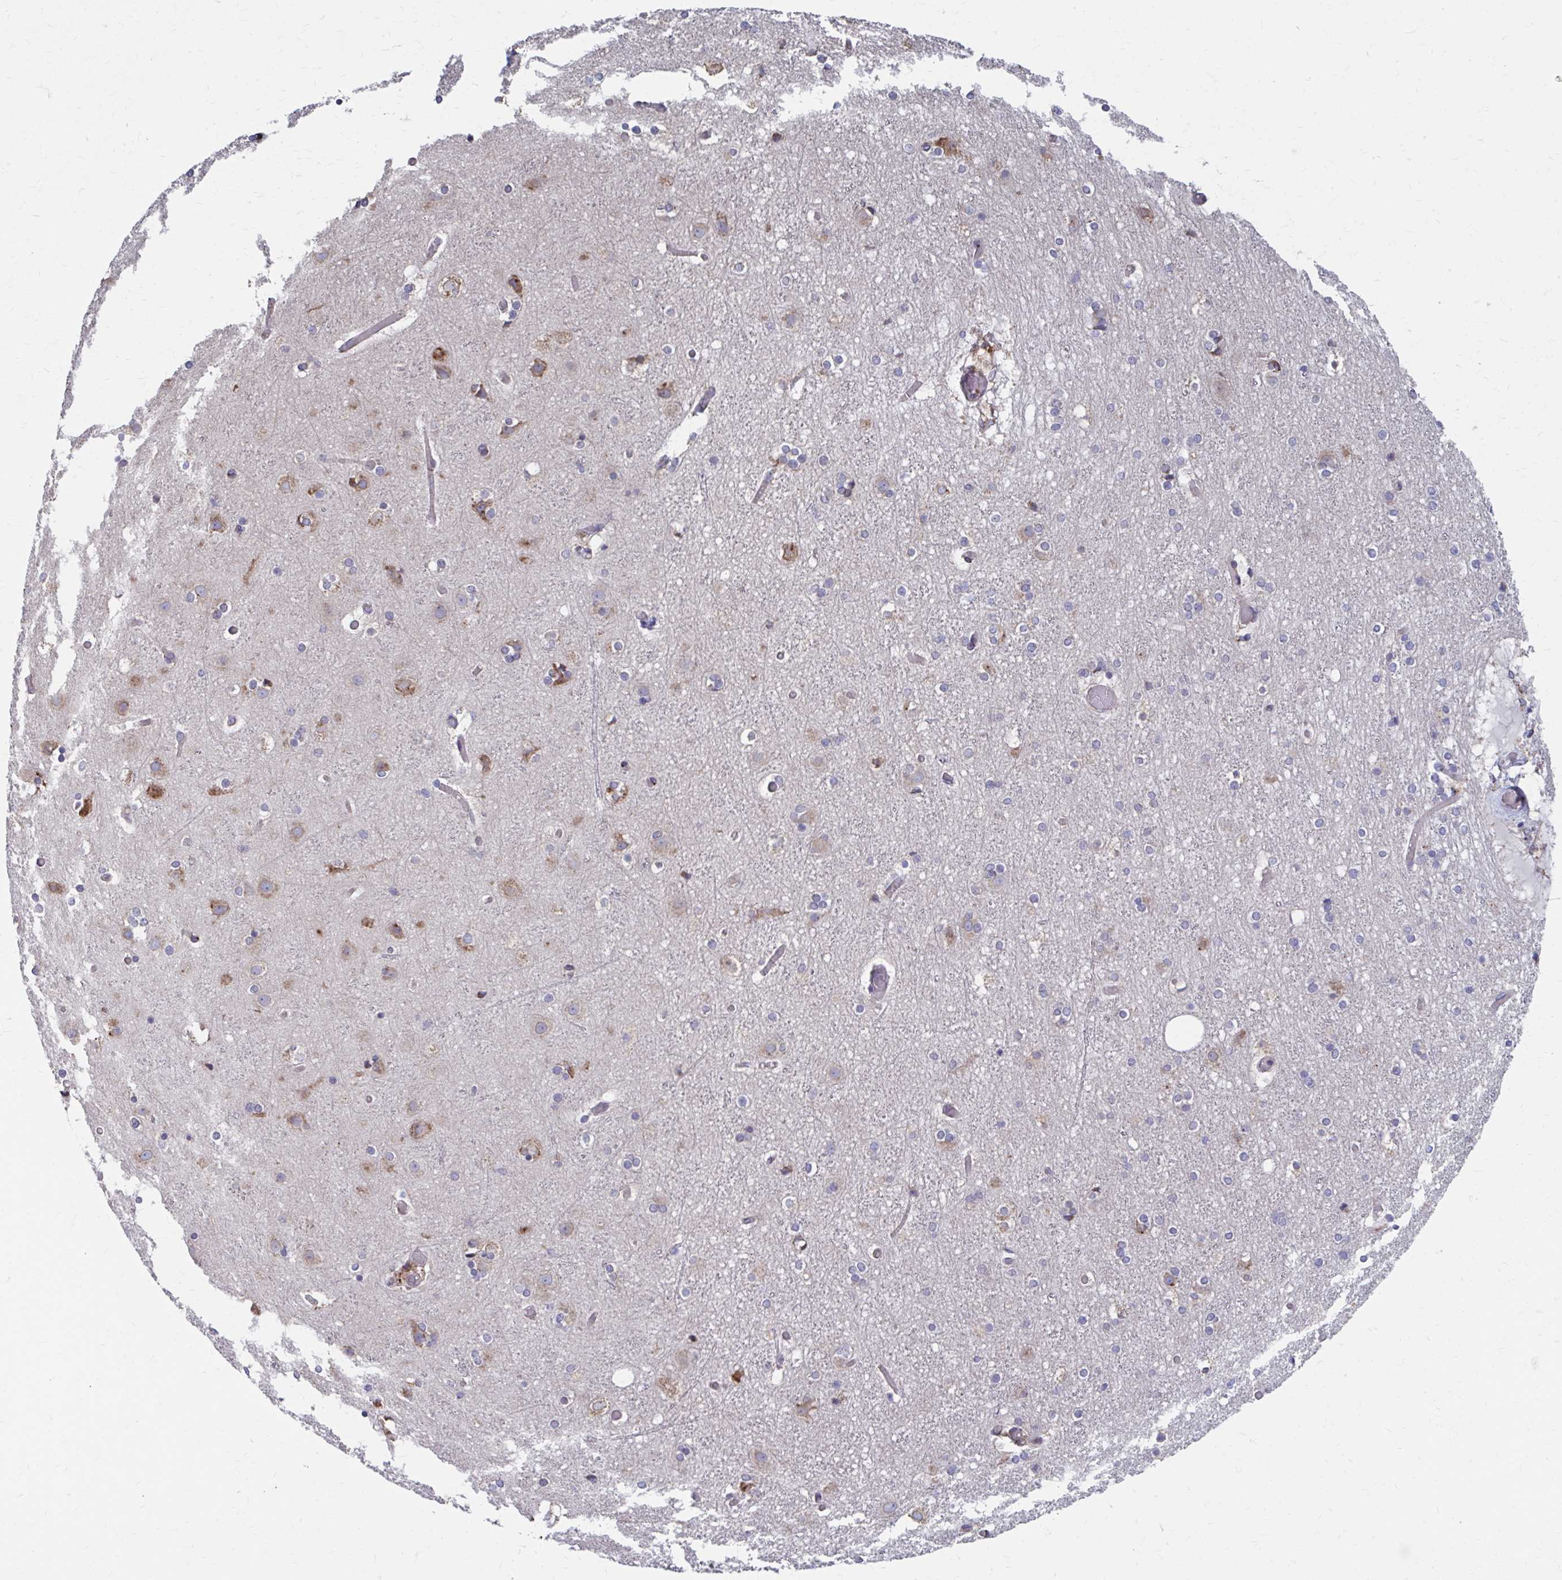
{"staining": {"intensity": "negative", "quantity": "none", "location": "none"}, "tissue": "cerebral cortex", "cell_type": "Endothelial cells", "image_type": "normal", "snomed": [{"axis": "morphology", "description": "Normal tissue, NOS"}, {"axis": "topography", "description": "Cerebral cortex"}], "caption": "DAB (3,3'-diaminobenzidine) immunohistochemical staining of unremarkable human cerebral cortex exhibits no significant expression in endothelial cells.", "gene": "FKBP2", "patient": {"sex": "female", "age": 52}}